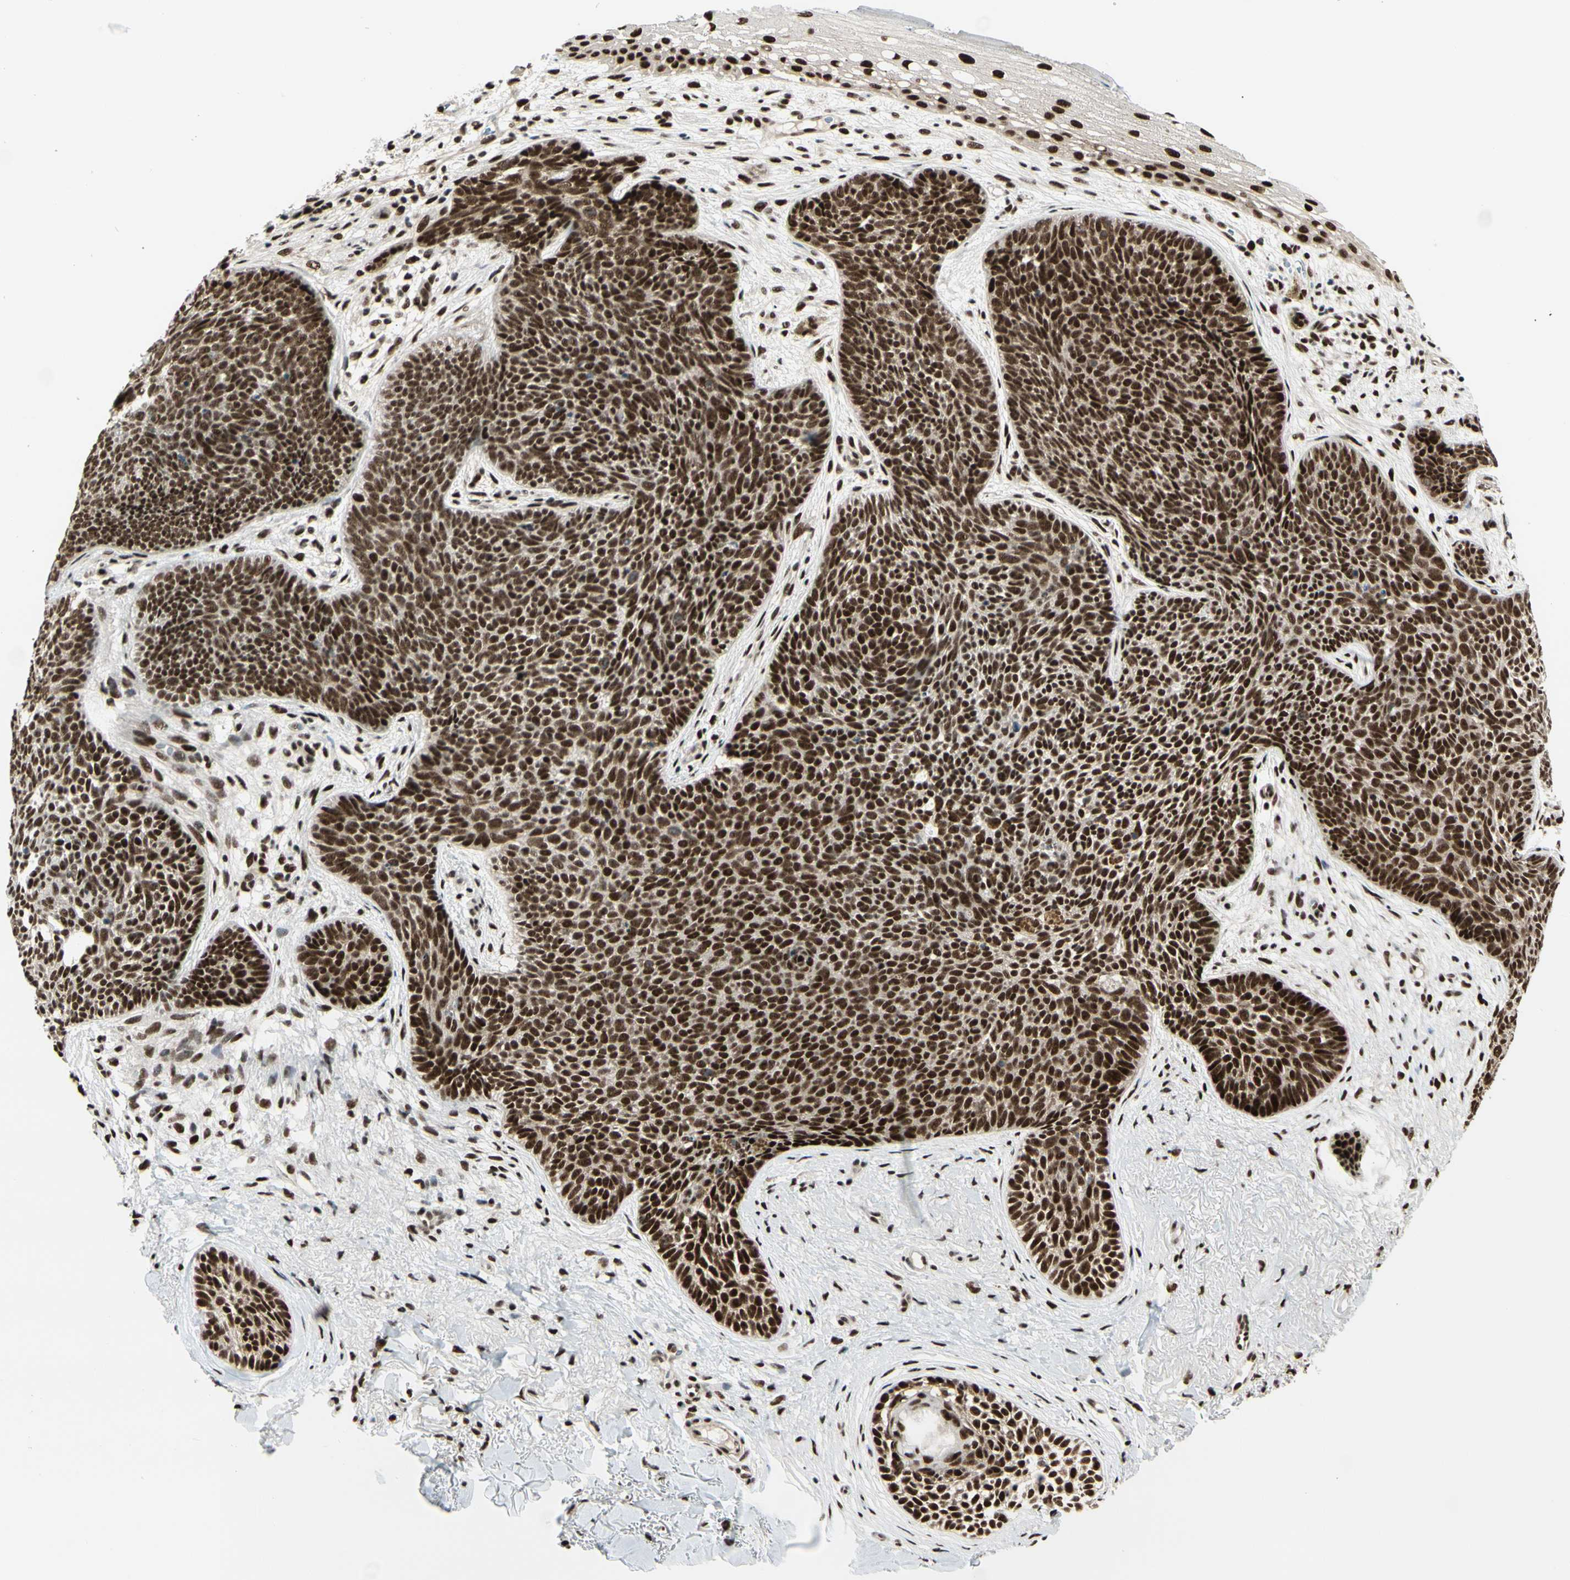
{"staining": {"intensity": "strong", "quantity": ">75%", "location": "nuclear"}, "tissue": "skin cancer", "cell_type": "Tumor cells", "image_type": "cancer", "snomed": [{"axis": "morphology", "description": "Basal cell carcinoma"}, {"axis": "topography", "description": "Skin"}], "caption": "Basal cell carcinoma (skin) tissue displays strong nuclear staining in about >75% of tumor cells (DAB IHC with brightfield microscopy, high magnification).", "gene": "HEXIM1", "patient": {"sex": "female", "age": 70}}